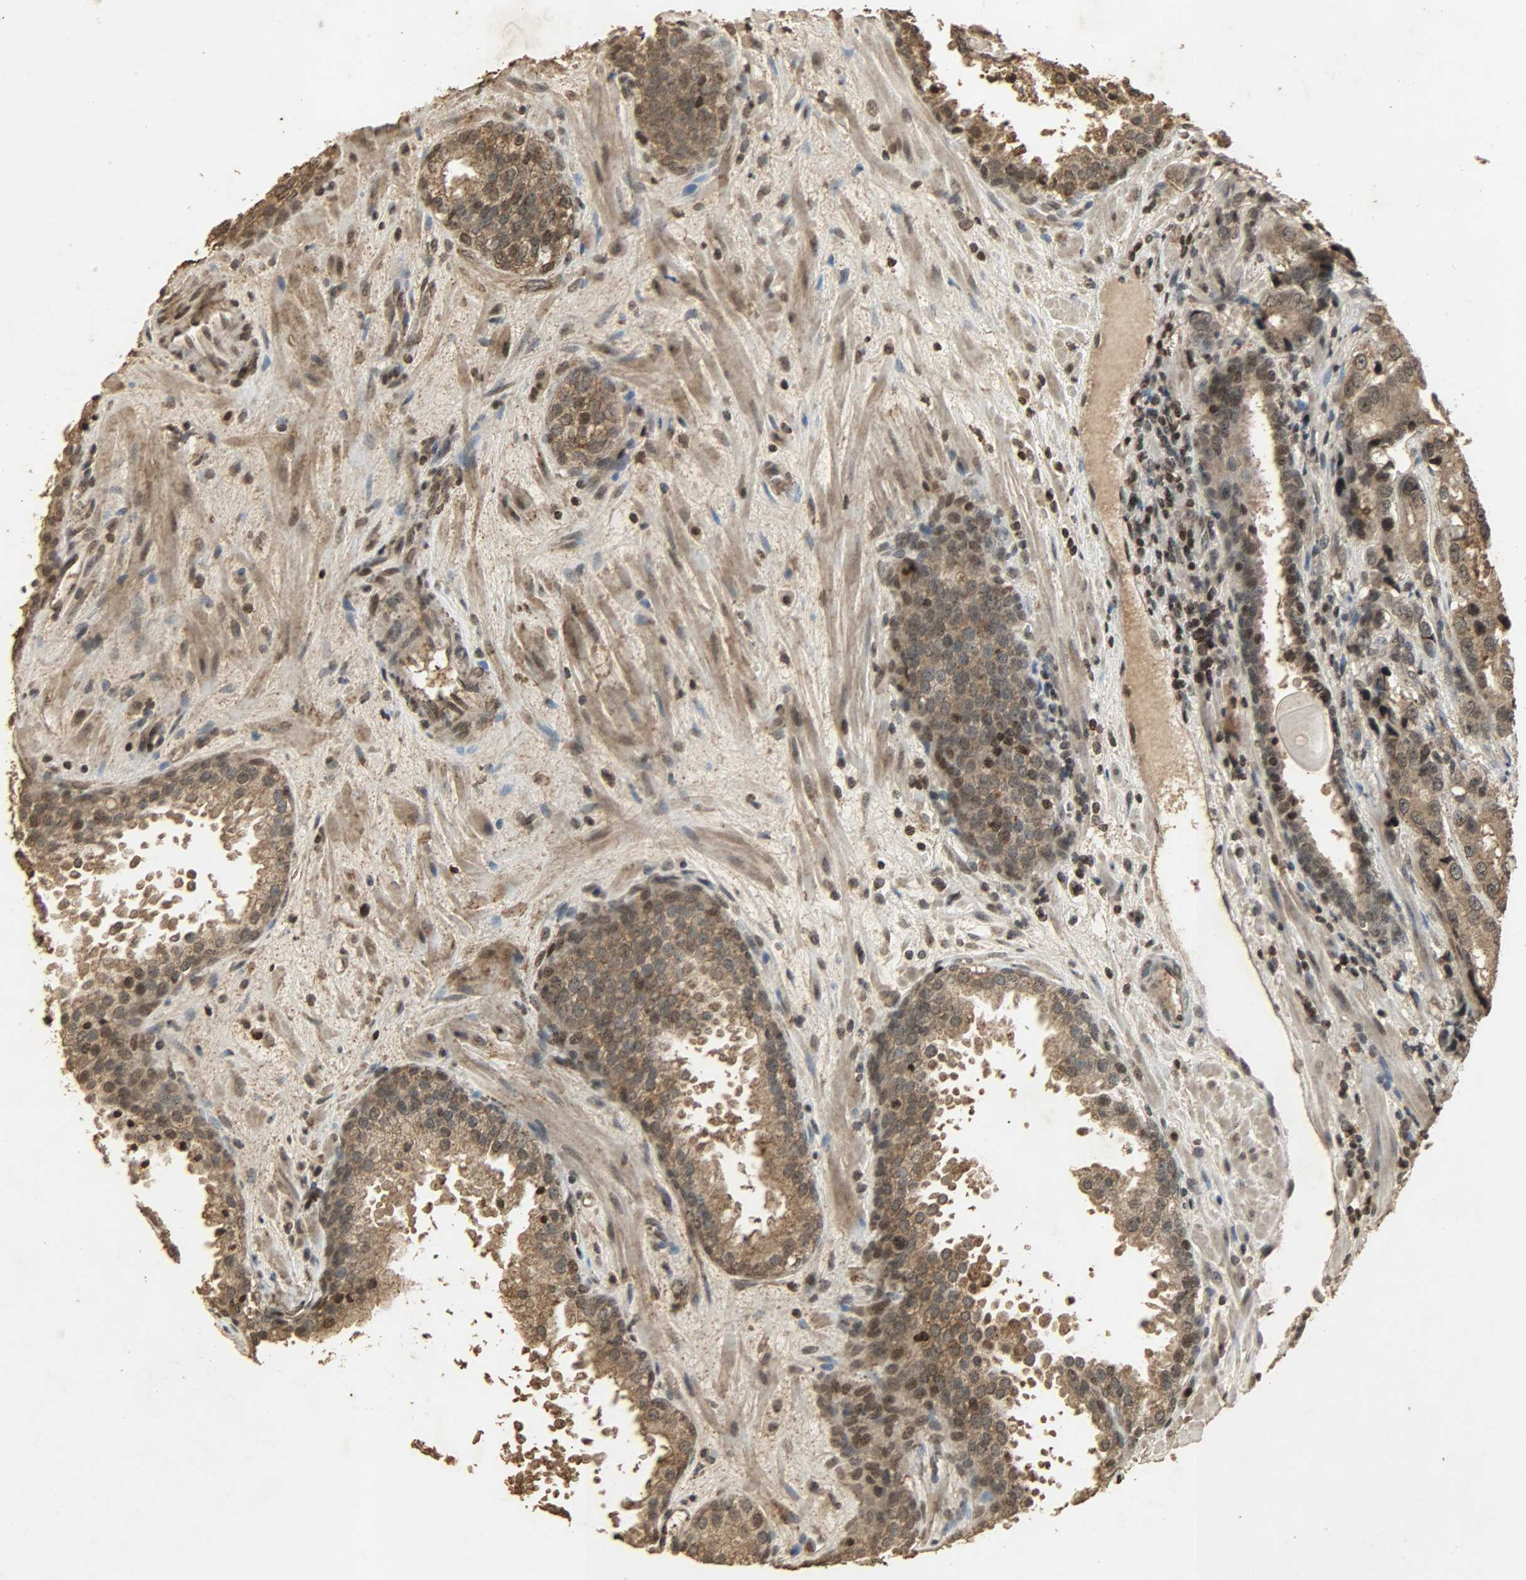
{"staining": {"intensity": "strong", "quantity": ">75%", "location": "cytoplasmic/membranous,nuclear"}, "tissue": "prostate cancer", "cell_type": "Tumor cells", "image_type": "cancer", "snomed": [{"axis": "morphology", "description": "Adenocarcinoma, High grade"}, {"axis": "topography", "description": "Prostate"}], "caption": "Approximately >75% of tumor cells in prostate adenocarcinoma (high-grade) display strong cytoplasmic/membranous and nuclear protein positivity as visualized by brown immunohistochemical staining.", "gene": "PPP3R1", "patient": {"sex": "male", "age": 58}}